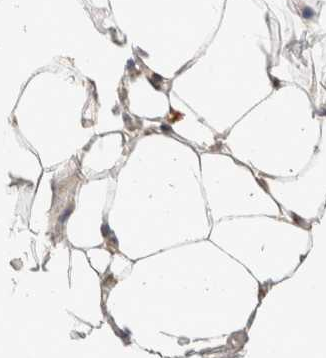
{"staining": {"intensity": "moderate", "quantity": ">75%", "location": "cytoplasmic/membranous"}, "tissue": "adipose tissue", "cell_type": "Adipocytes", "image_type": "normal", "snomed": [{"axis": "morphology", "description": "Normal tissue, NOS"}, {"axis": "topography", "description": "Breast"}, {"axis": "topography", "description": "Adipose tissue"}], "caption": "Adipocytes show medium levels of moderate cytoplasmic/membranous positivity in about >75% of cells in benign human adipose tissue.", "gene": "ERC1", "patient": {"sex": "female", "age": 25}}